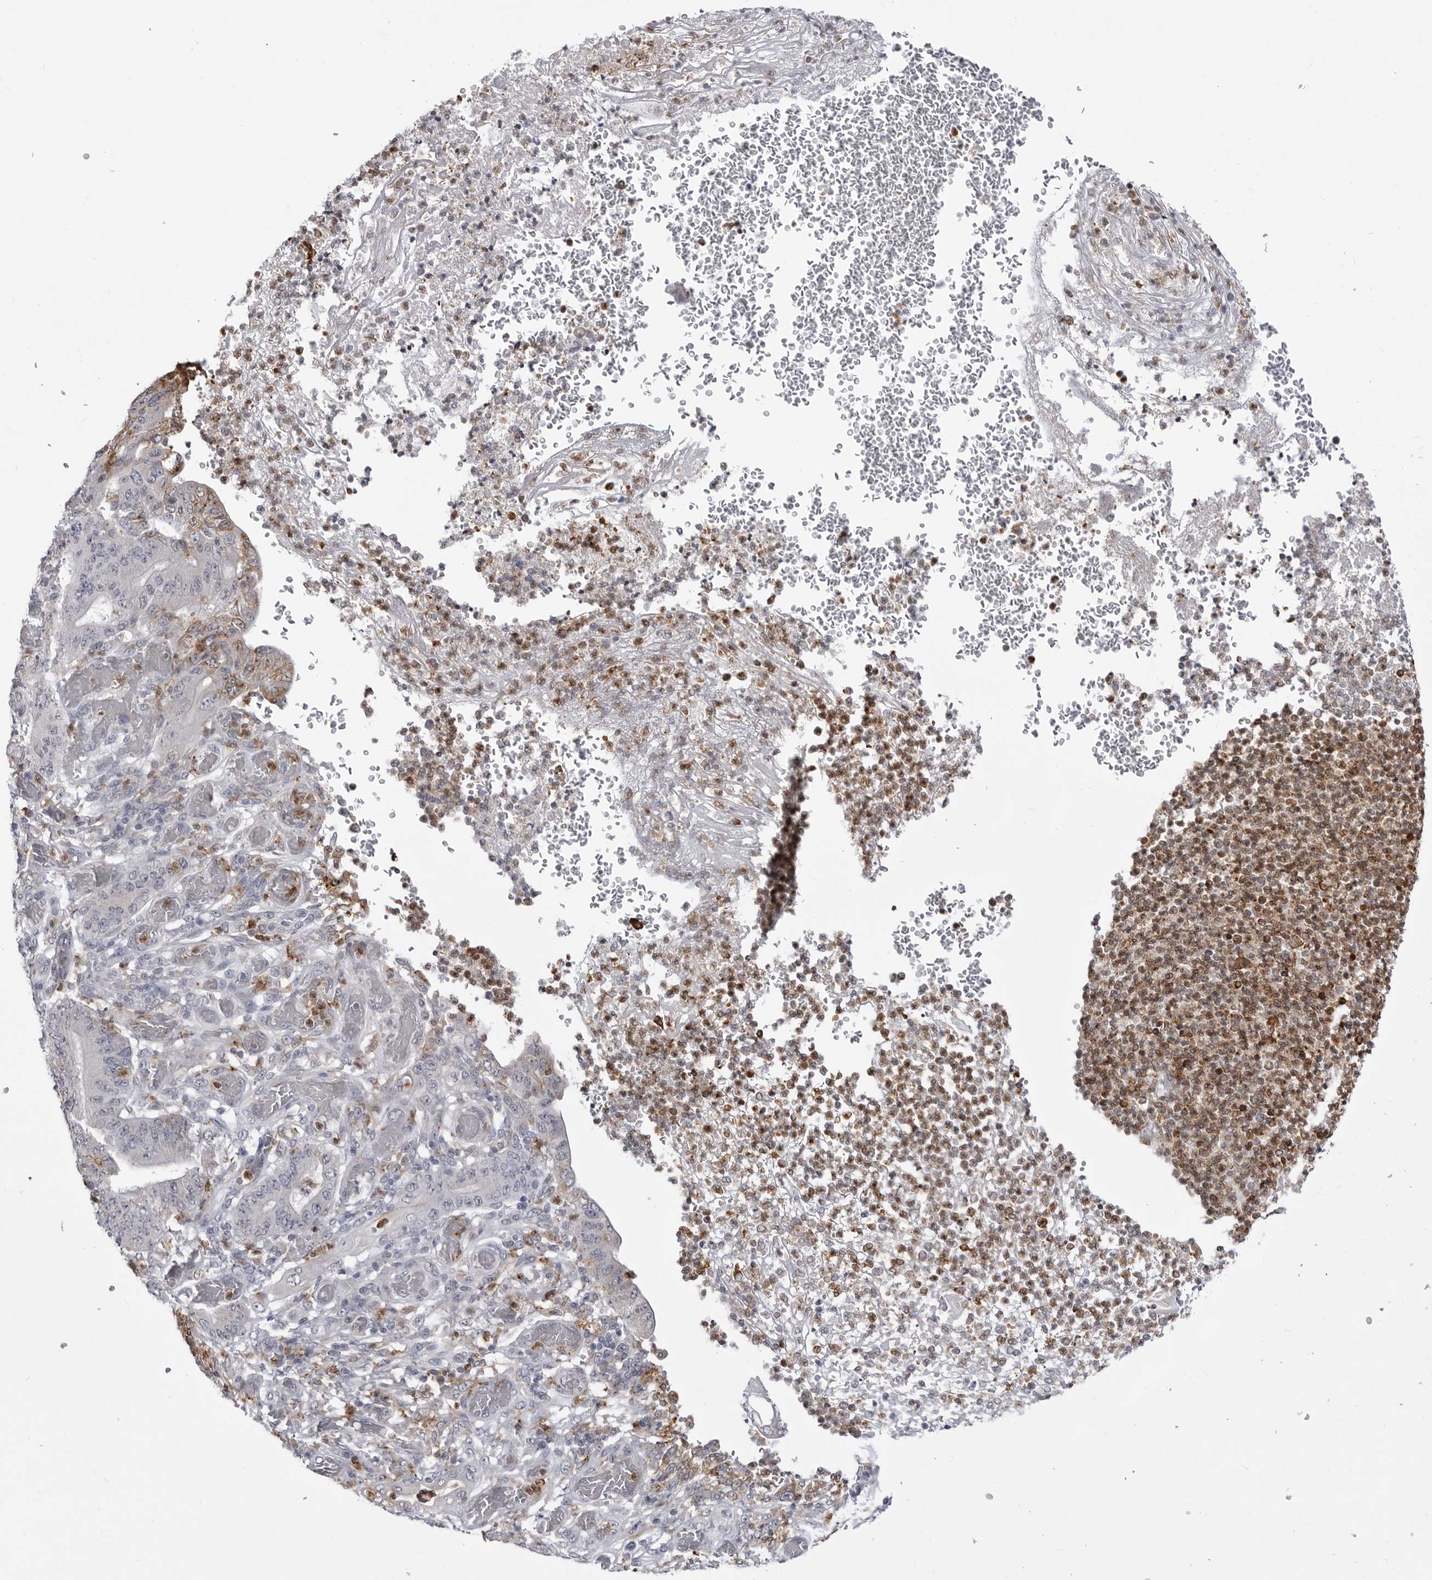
{"staining": {"intensity": "negative", "quantity": "none", "location": "none"}, "tissue": "stomach cancer", "cell_type": "Tumor cells", "image_type": "cancer", "snomed": [{"axis": "morphology", "description": "Adenocarcinoma, NOS"}, {"axis": "topography", "description": "Stomach"}], "caption": "This is an immunohistochemistry photomicrograph of human stomach cancer. There is no expression in tumor cells.", "gene": "STAP2", "patient": {"sex": "female", "age": 73}}